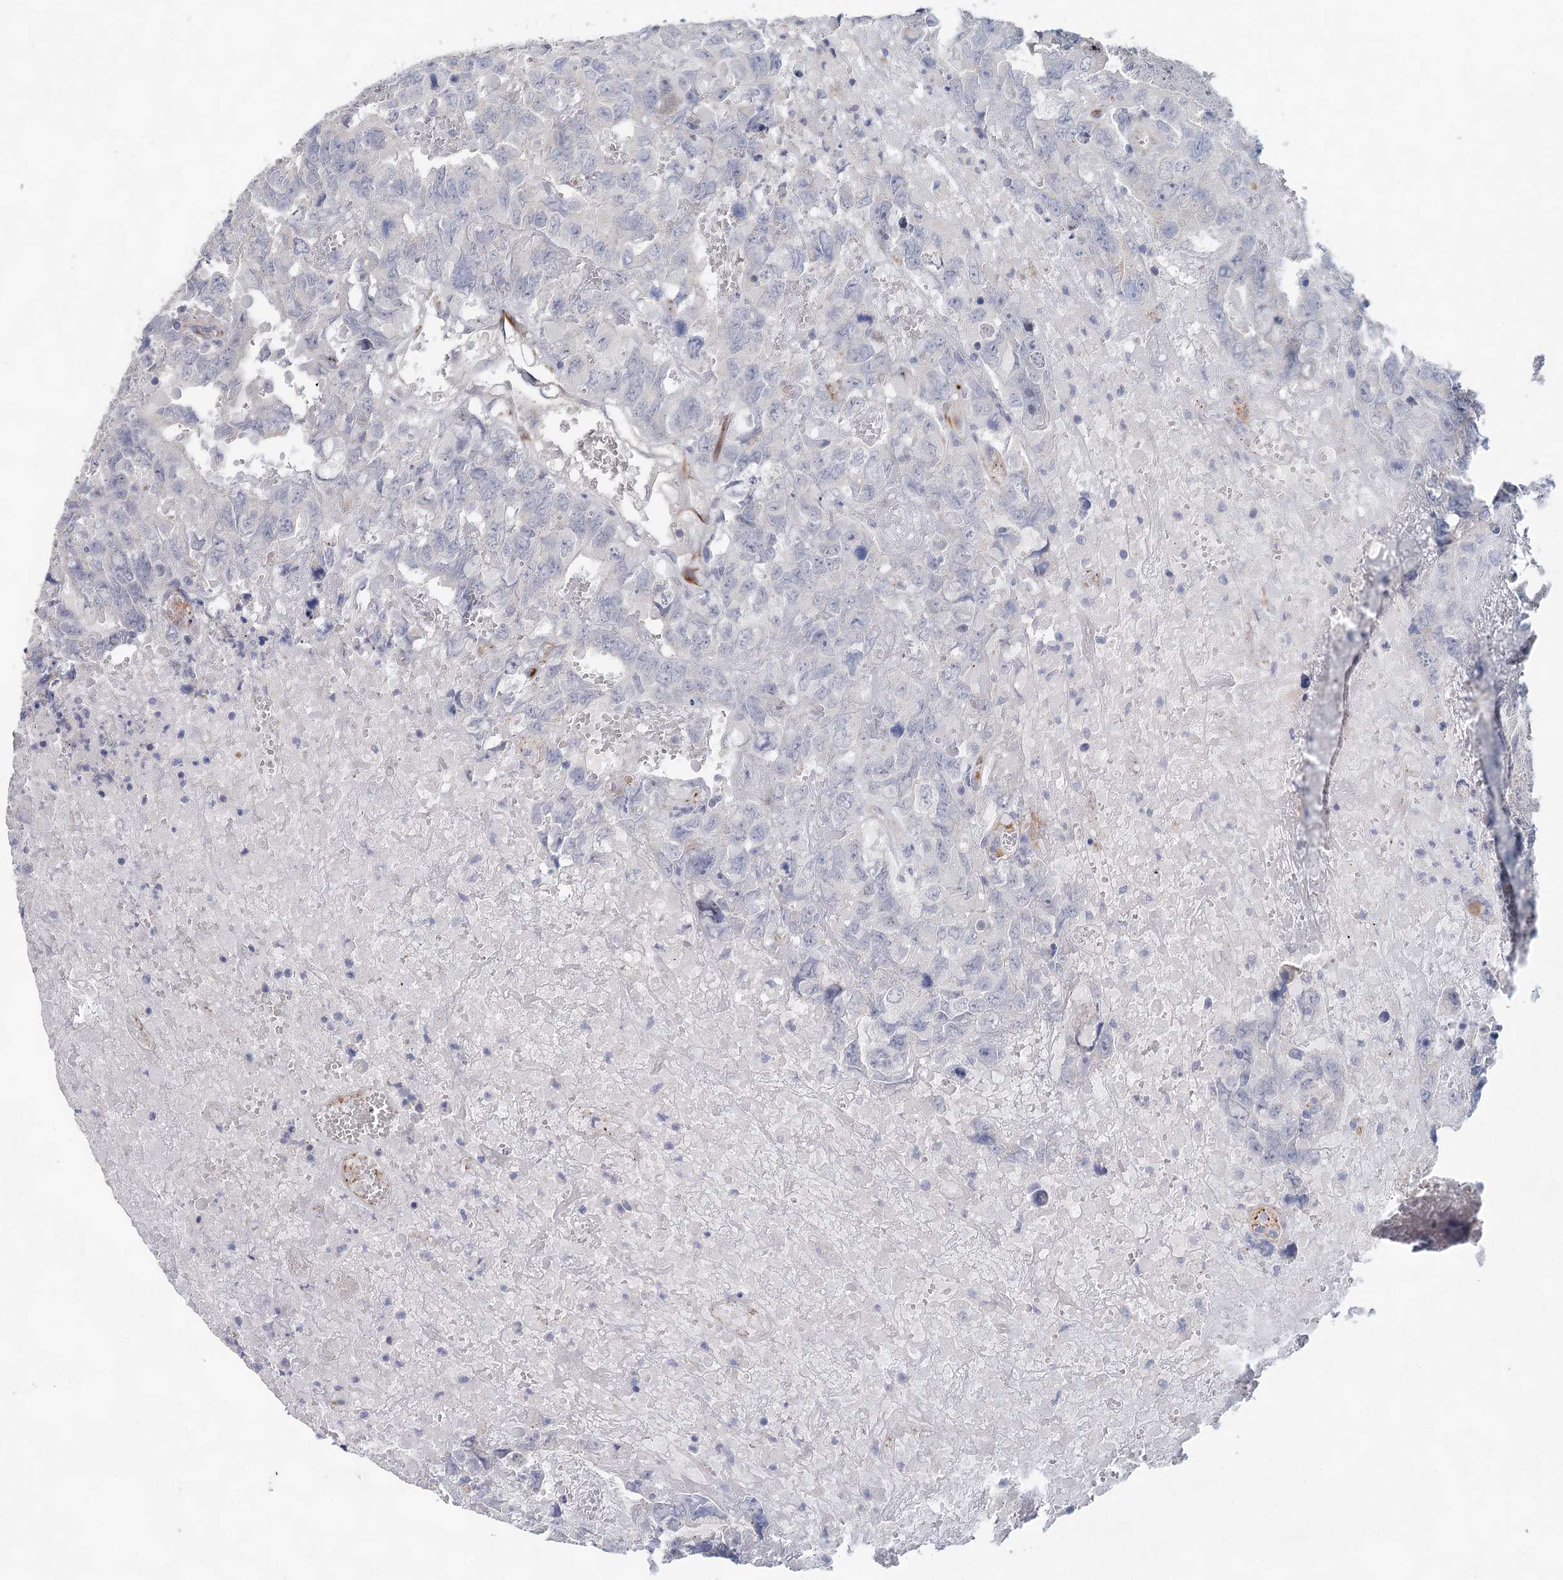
{"staining": {"intensity": "negative", "quantity": "none", "location": "none"}, "tissue": "testis cancer", "cell_type": "Tumor cells", "image_type": "cancer", "snomed": [{"axis": "morphology", "description": "Carcinoma, Embryonal, NOS"}, {"axis": "topography", "description": "Testis"}], "caption": "This photomicrograph is of testis cancer stained with immunohistochemistry to label a protein in brown with the nuclei are counter-stained blue. There is no staining in tumor cells. Nuclei are stained in blue.", "gene": "SLC19A3", "patient": {"sex": "male", "age": 45}}